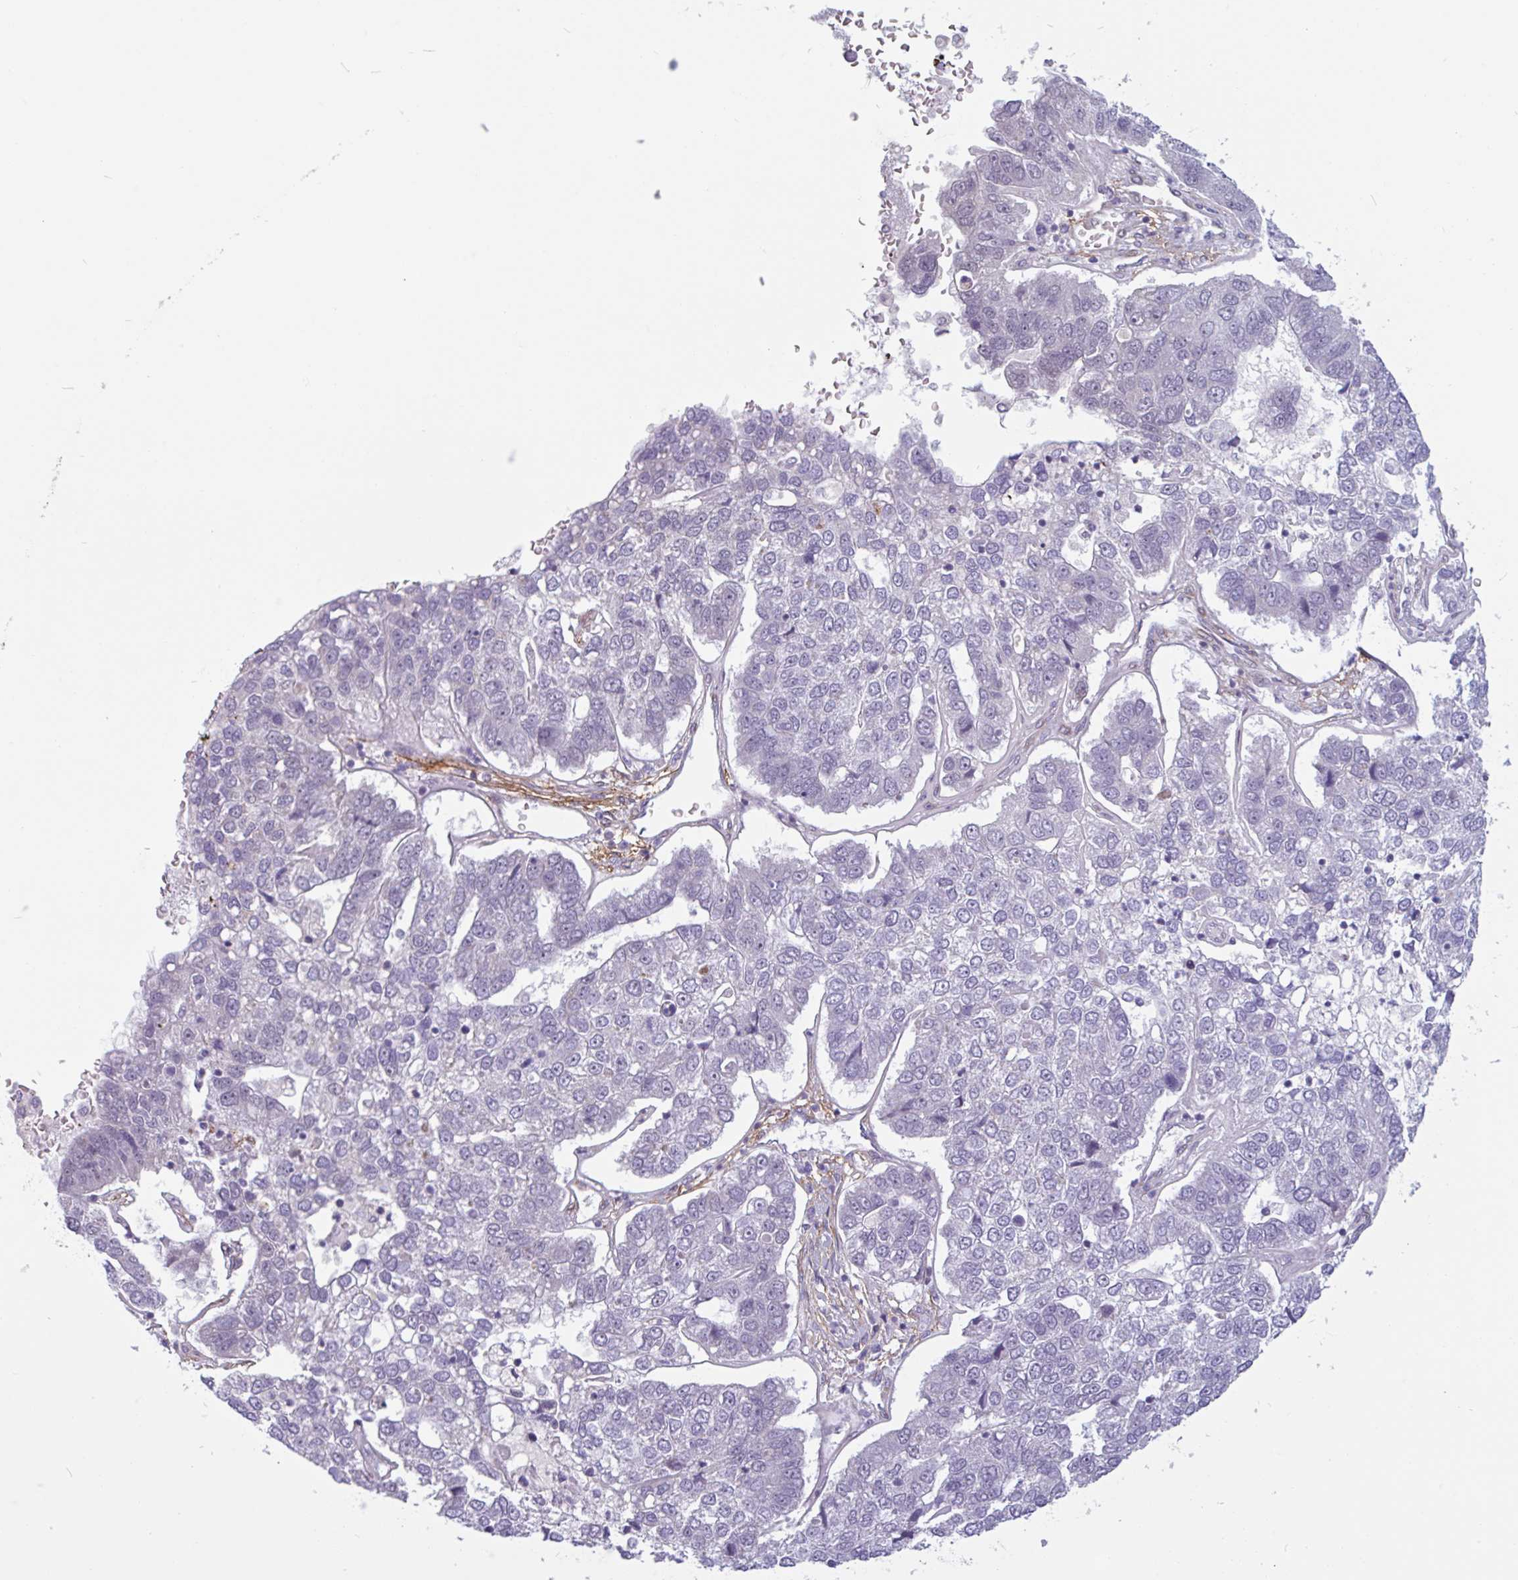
{"staining": {"intensity": "negative", "quantity": "none", "location": "none"}, "tissue": "pancreatic cancer", "cell_type": "Tumor cells", "image_type": "cancer", "snomed": [{"axis": "morphology", "description": "Adenocarcinoma, NOS"}, {"axis": "topography", "description": "Pancreas"}], "caption": "Immunohistochemistry (IHC) micrograph of pancreatic adenocarcinoma stained for a protein (brown), which demonstrates no expression in tumor cells.", "gene": "TMEM119", "patient": {"sex": "female", "age": 61}}